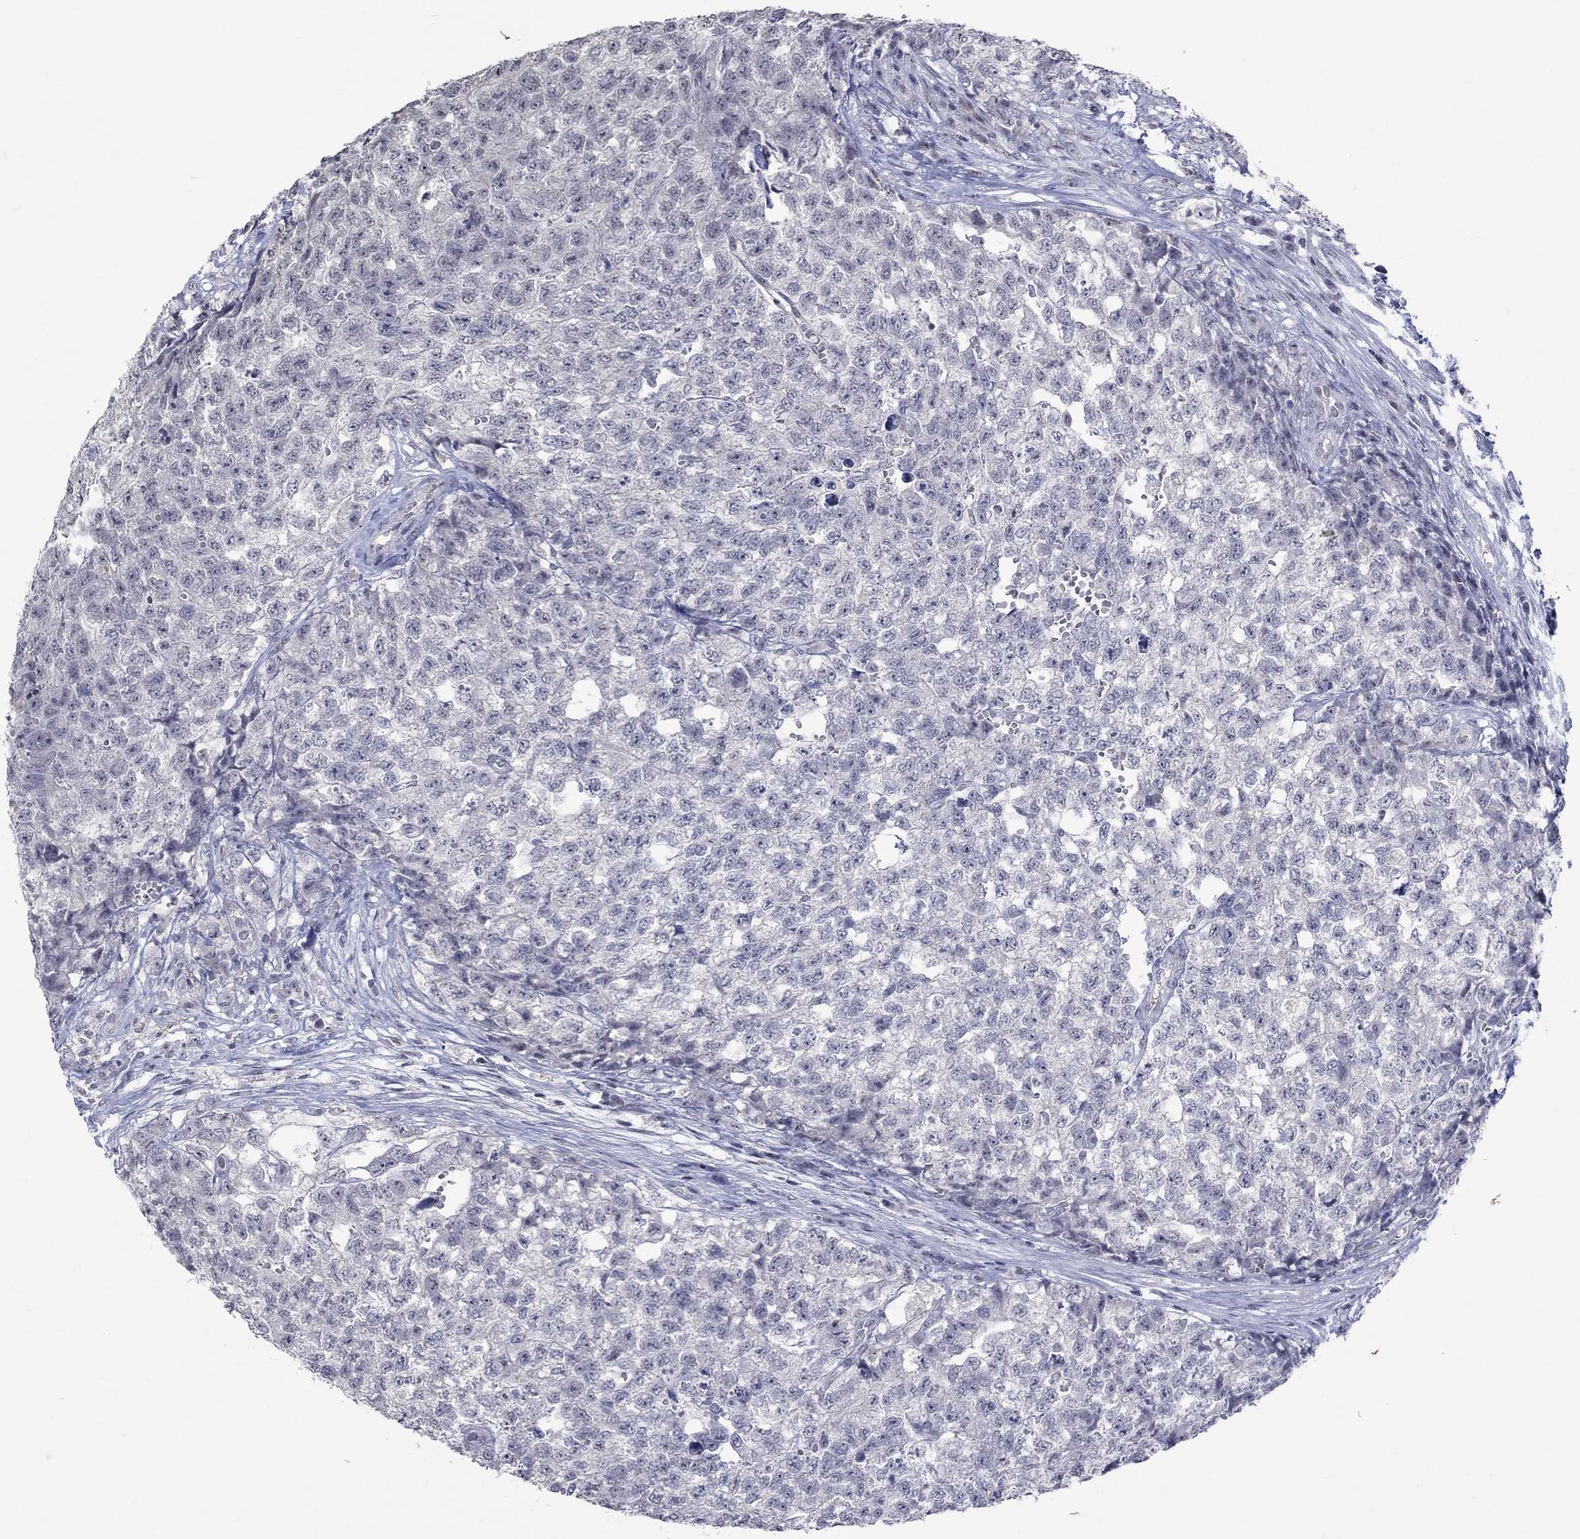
{"staining": {"intensity": "negative", "quantity": "none", "location": "none"}, "tissue": "testis cancer", "cell_type": "Tumor cells", "image_type": "cancer", "snomed": [{"axis": "morphology", "description": "Seminoma, NOS"}, {"axis": "morphology", "description": "Carcinoma, Embryonal, NOS"}, {"axis": "topography", "description": "Testis"}], "caption": "An immunohistochemistry micrograph of testis seminoma is shown. There is no staining in tumor cells of testis seminoma. (DAB (3,3'-diaminobenzidine) IHC with hematoxylin counter stain).", "gene": "TMEM143", "patient": {"sex": "male", "age": 22}}